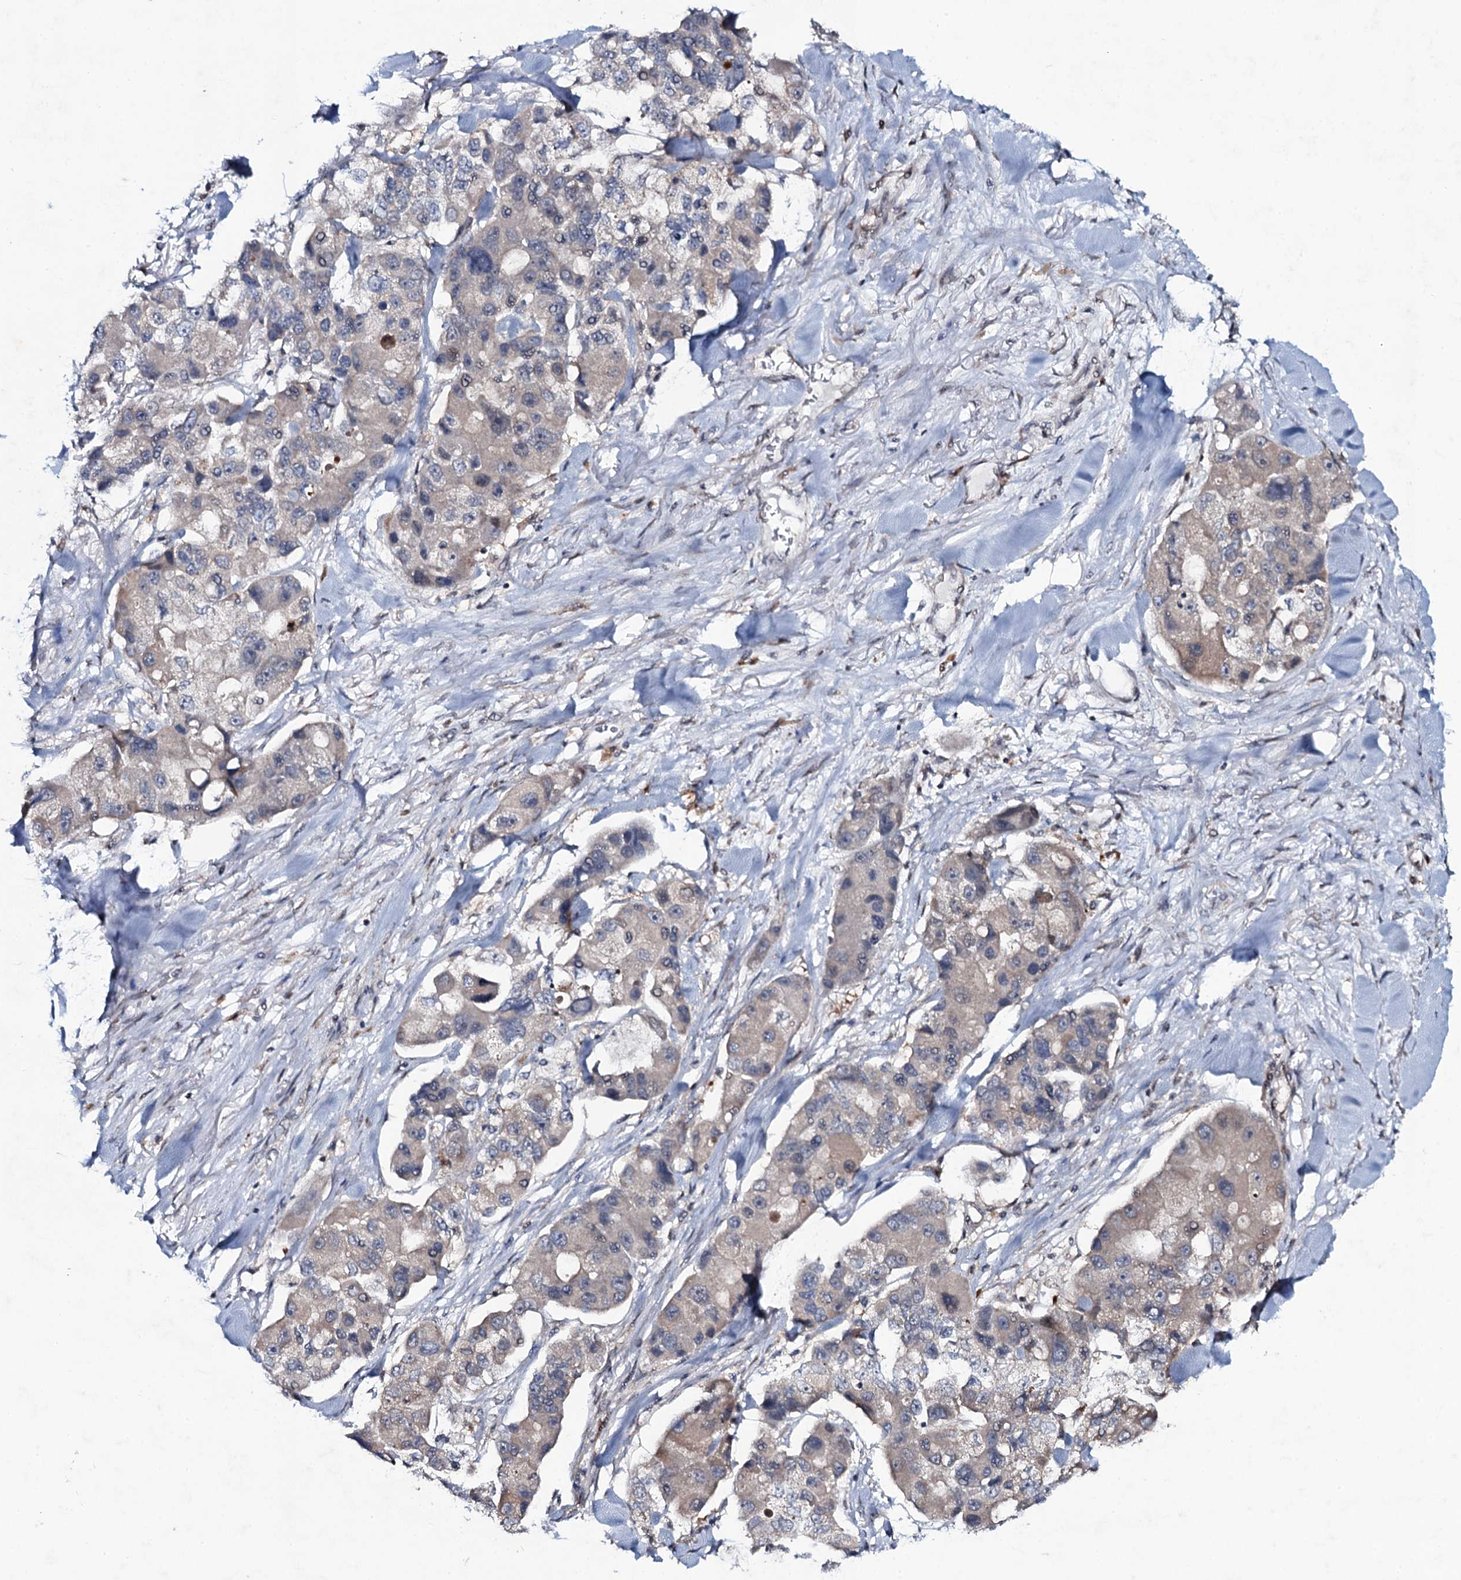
{"staining": {"intensity": "weak", "quantity": "25%-75%", "location": "cytoplasmic/membranous"}, "tissue": "lung cancer", "cell_type": "Tumor cells", "image_type": "cancer", "snomed": [{"axis": "morphology", "description": "Adenocarcinoma, NOS"}, {"axis": "topography", "description": "Lung"}], "caption": "Protein expression analysis of human lung adenocarcinoma reveals weak cytoplasmic/membranous positivity in about 25%-75% of tumor cells.", "gene": "SNAP23", "patient": {"sex": "female", "age": 54}}